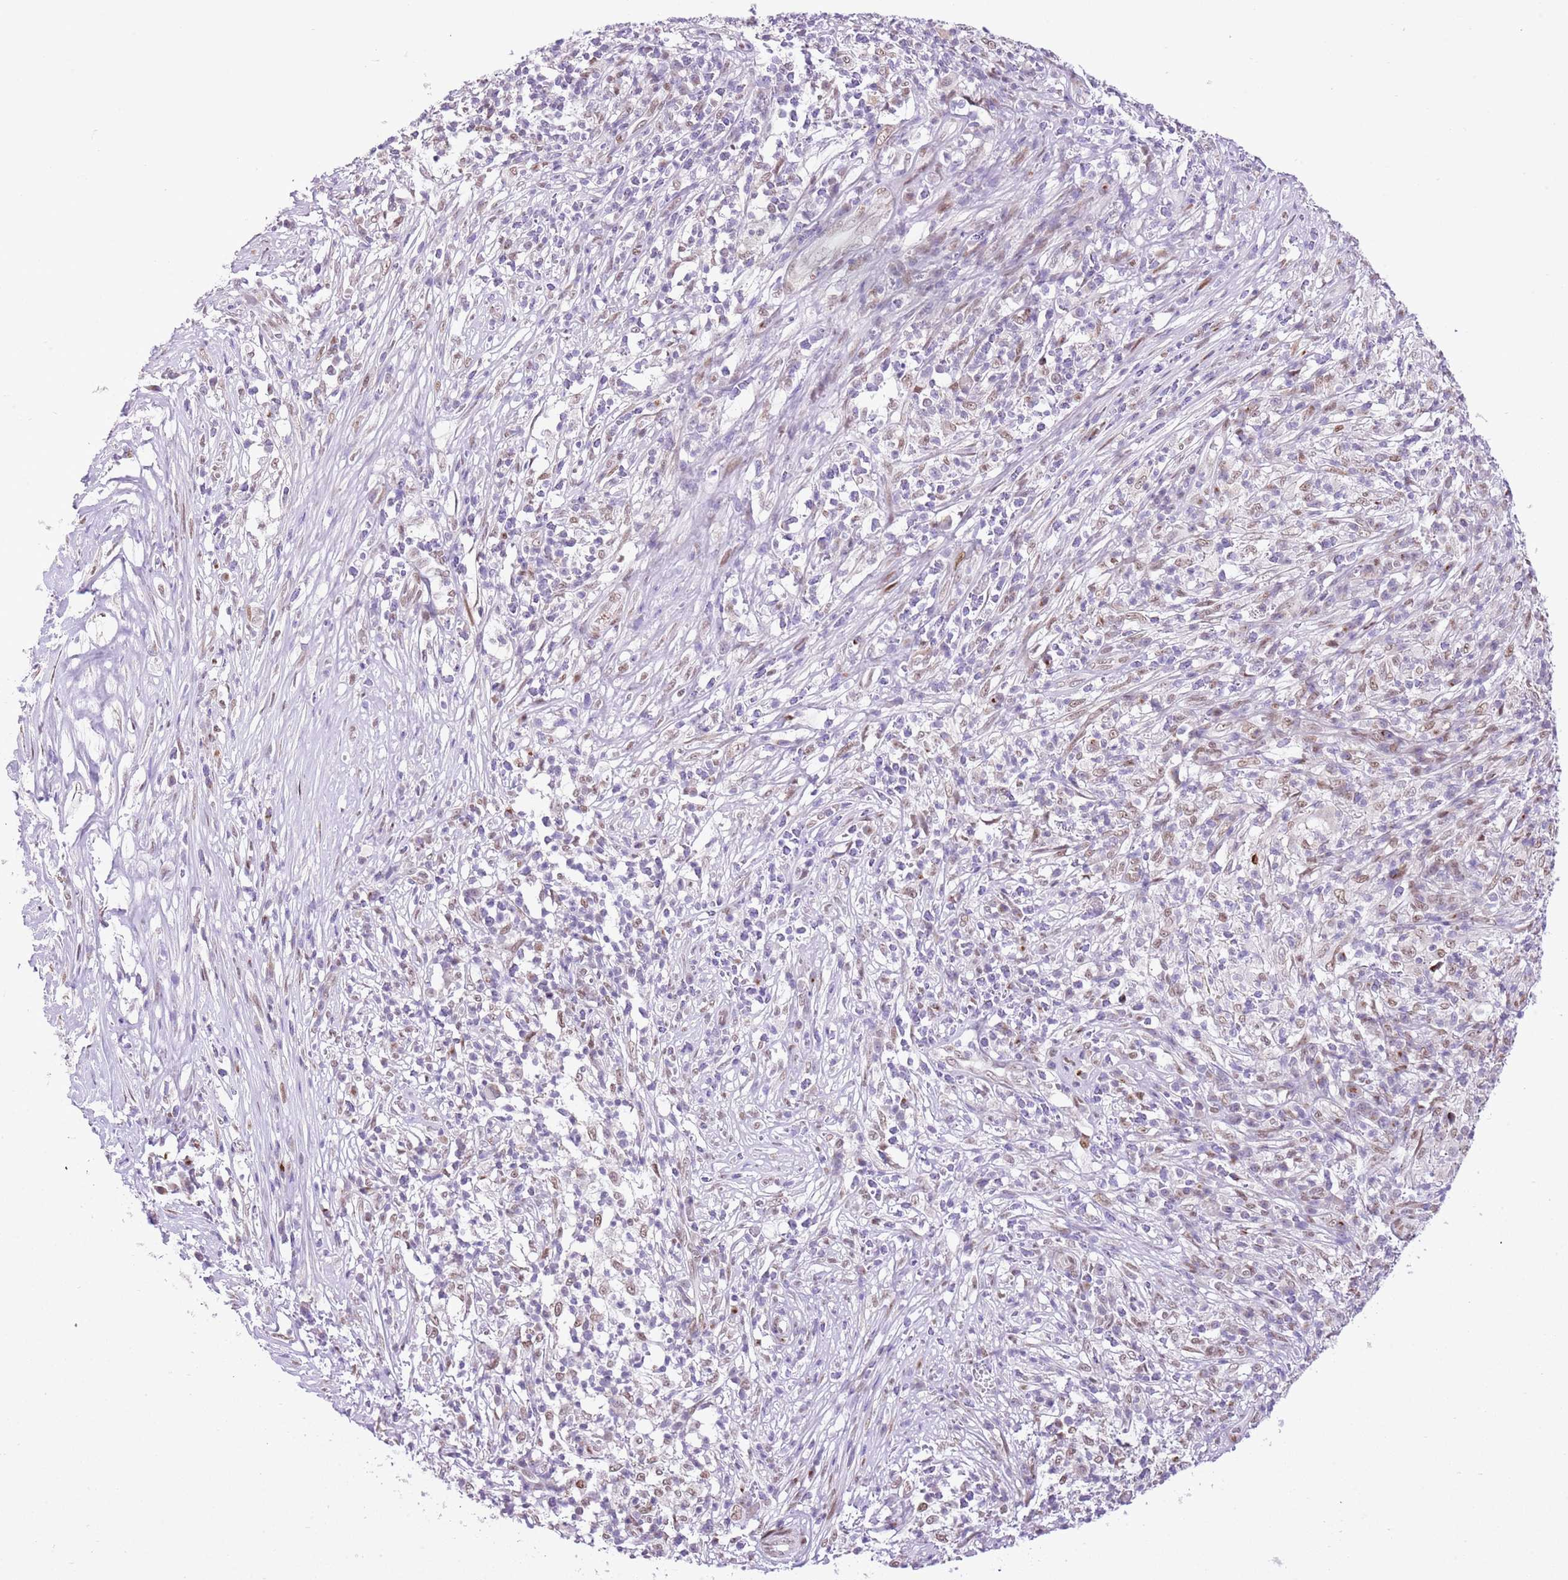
{"staining": {"intensity": "weak", "quantity": "<25%", "location": "nuclear"}, "tissue": "melanoma", "cell_type": "Tumor cells", "image_type": "cancer", "snomed": [{"axis": "morphology", "description": "Malignant melanoma, NOS"}, {"axis": "topography", "description": "Skin"}], "caption": "Image shows no protein staining in tumor cells of melanoma tissue.", "gene": "NACC2", "patient": {"sex": "male", "age": 66}}